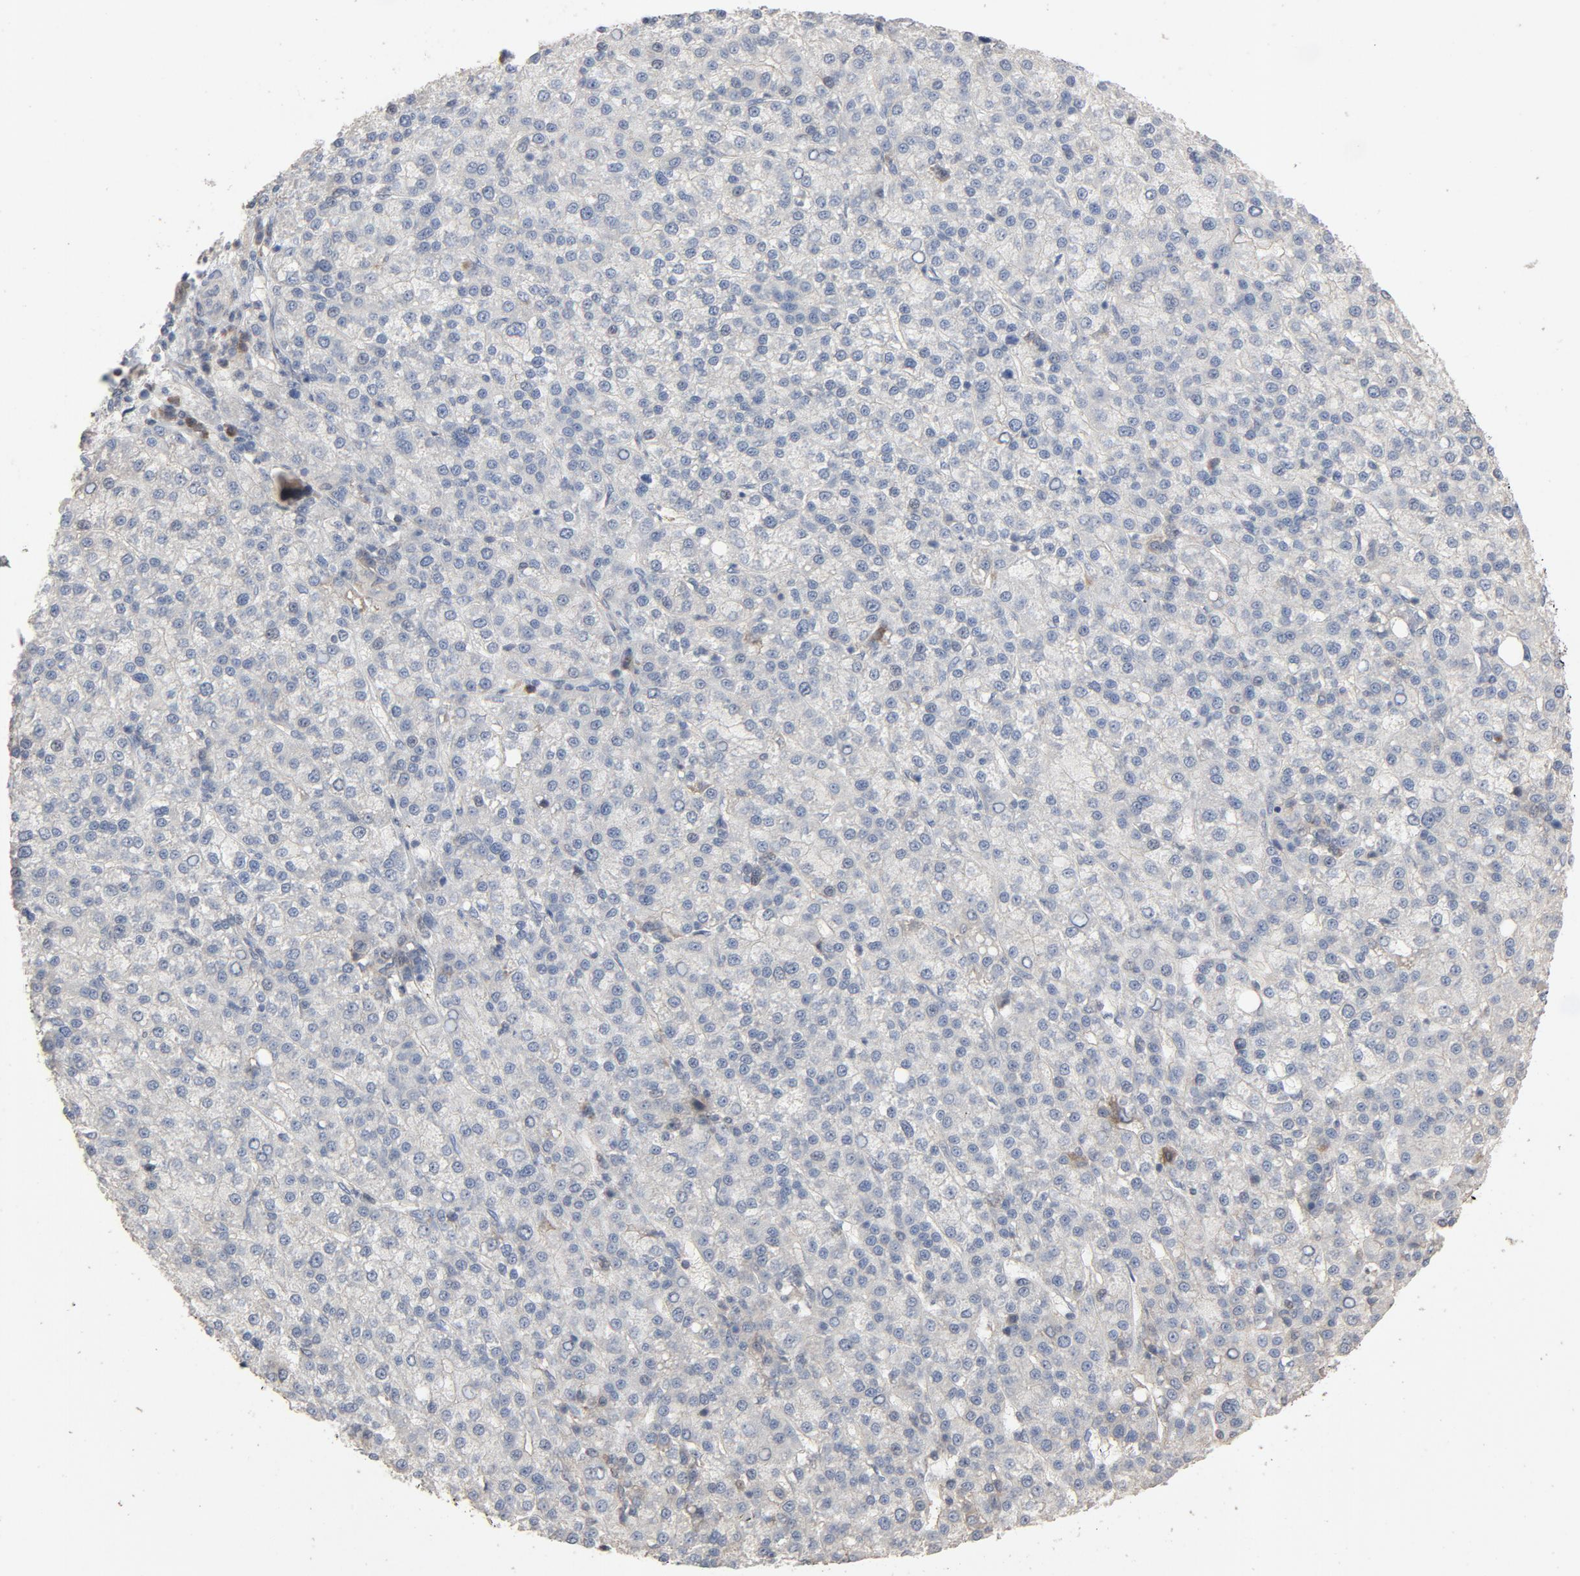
{"staining": {"intensity": "negative", "quantity": "none", "location": "none"}, "tissue": "liver cancer", "cell_type": "Tumor cells", "image_type": "cancer", "snomed": [{"axis": "morphology", "description": "Carcinoma, Hepatocellular, NOS"}, {"axis": "topography", "description": "Liver"}], "caption": "Immunohistochemistry (IHC) image of human hepatocellular carcinoma (liver) stained for a protein (brown), which reveals no positivity in tumor cells. Nuclei are stained in blue.", "gene": "CDK6", "patient": {"sex": "female", "age": 58}}